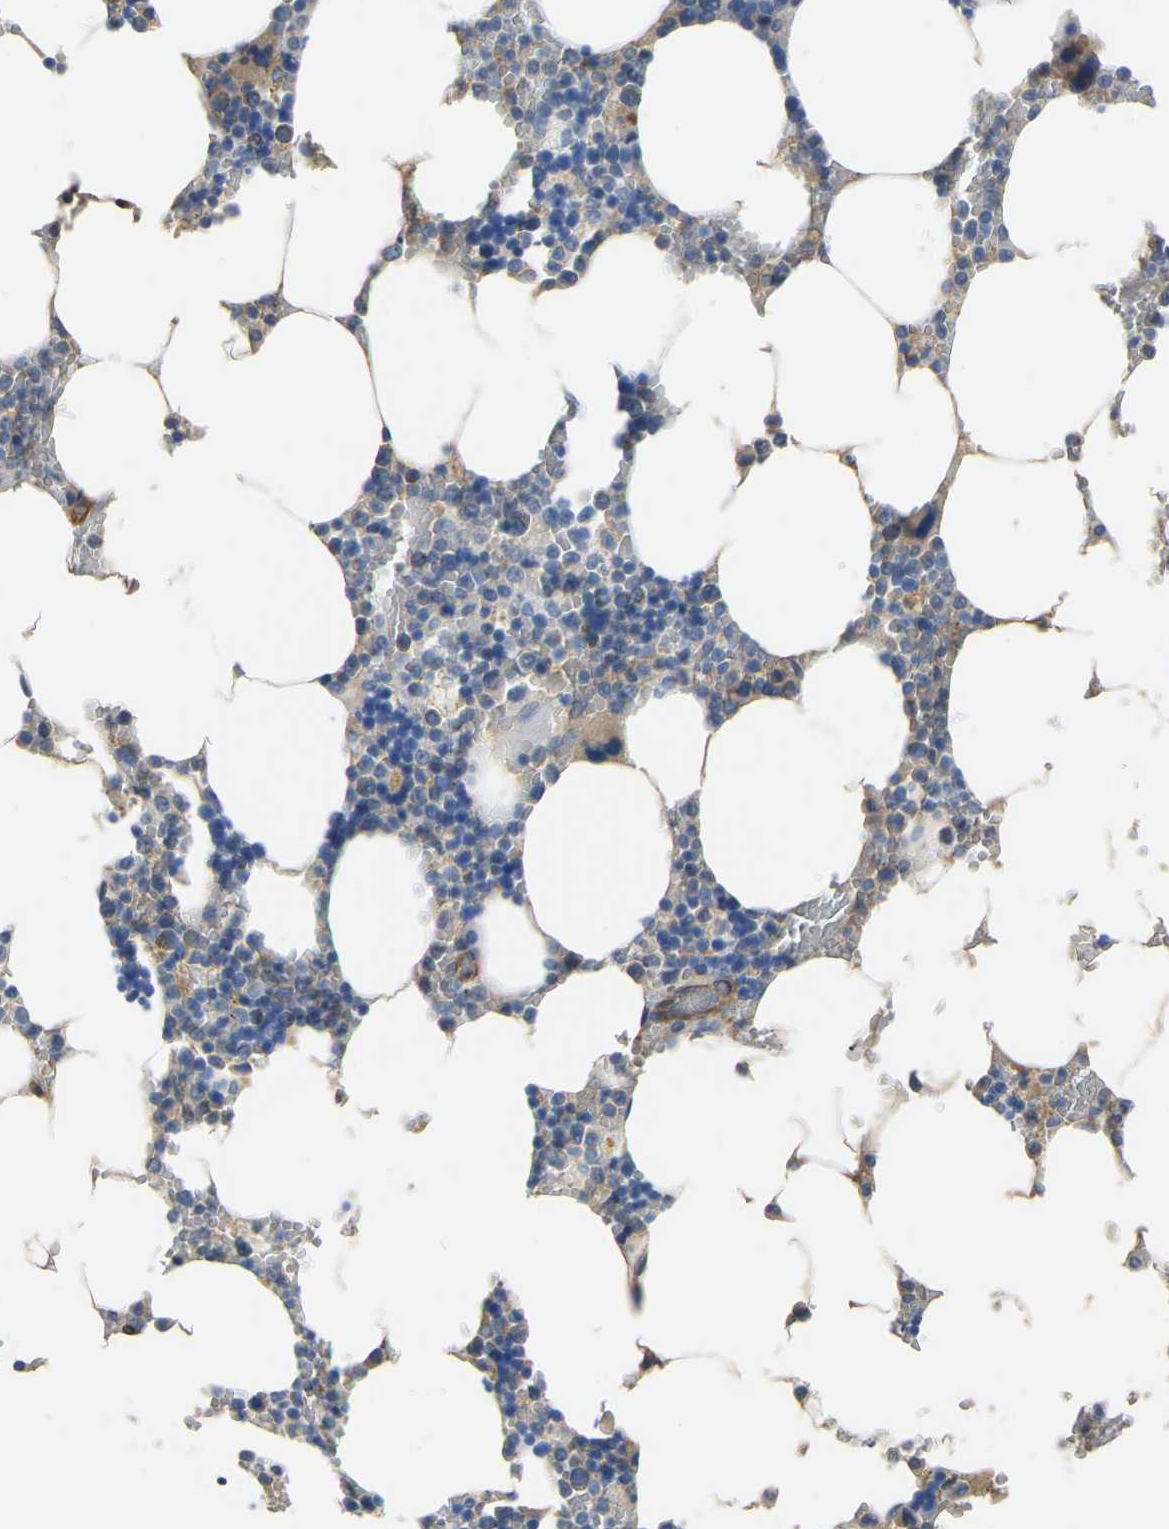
{"staining": {"intensity": "moderate", "quantity": "<25%", "location": "cytoplasmic/membranous"}, "tissue": "bone marrow", "cell_type": "Hematopoietic cells", "image_type": "normal", "snomed": [{"axis": "morphology", "description": "Normal tissue, NOS"}, {"axis": "topography", "description": "Bone marrow"}], "caption": "Immunohistochemistry (IHC) of unremarkable bone marrow reveals low levels of moderate cytoplasmic/membranous positivity in about <25% of hematopoietic cells. Using DAB (3,3'-diaminobenzidine) (brown) and hematoxylin (blue) stains, captured at high magnification using brightfield microscopy.", "gene": "HIGD2B", "patient": {"sex": "male", "age": 70}}